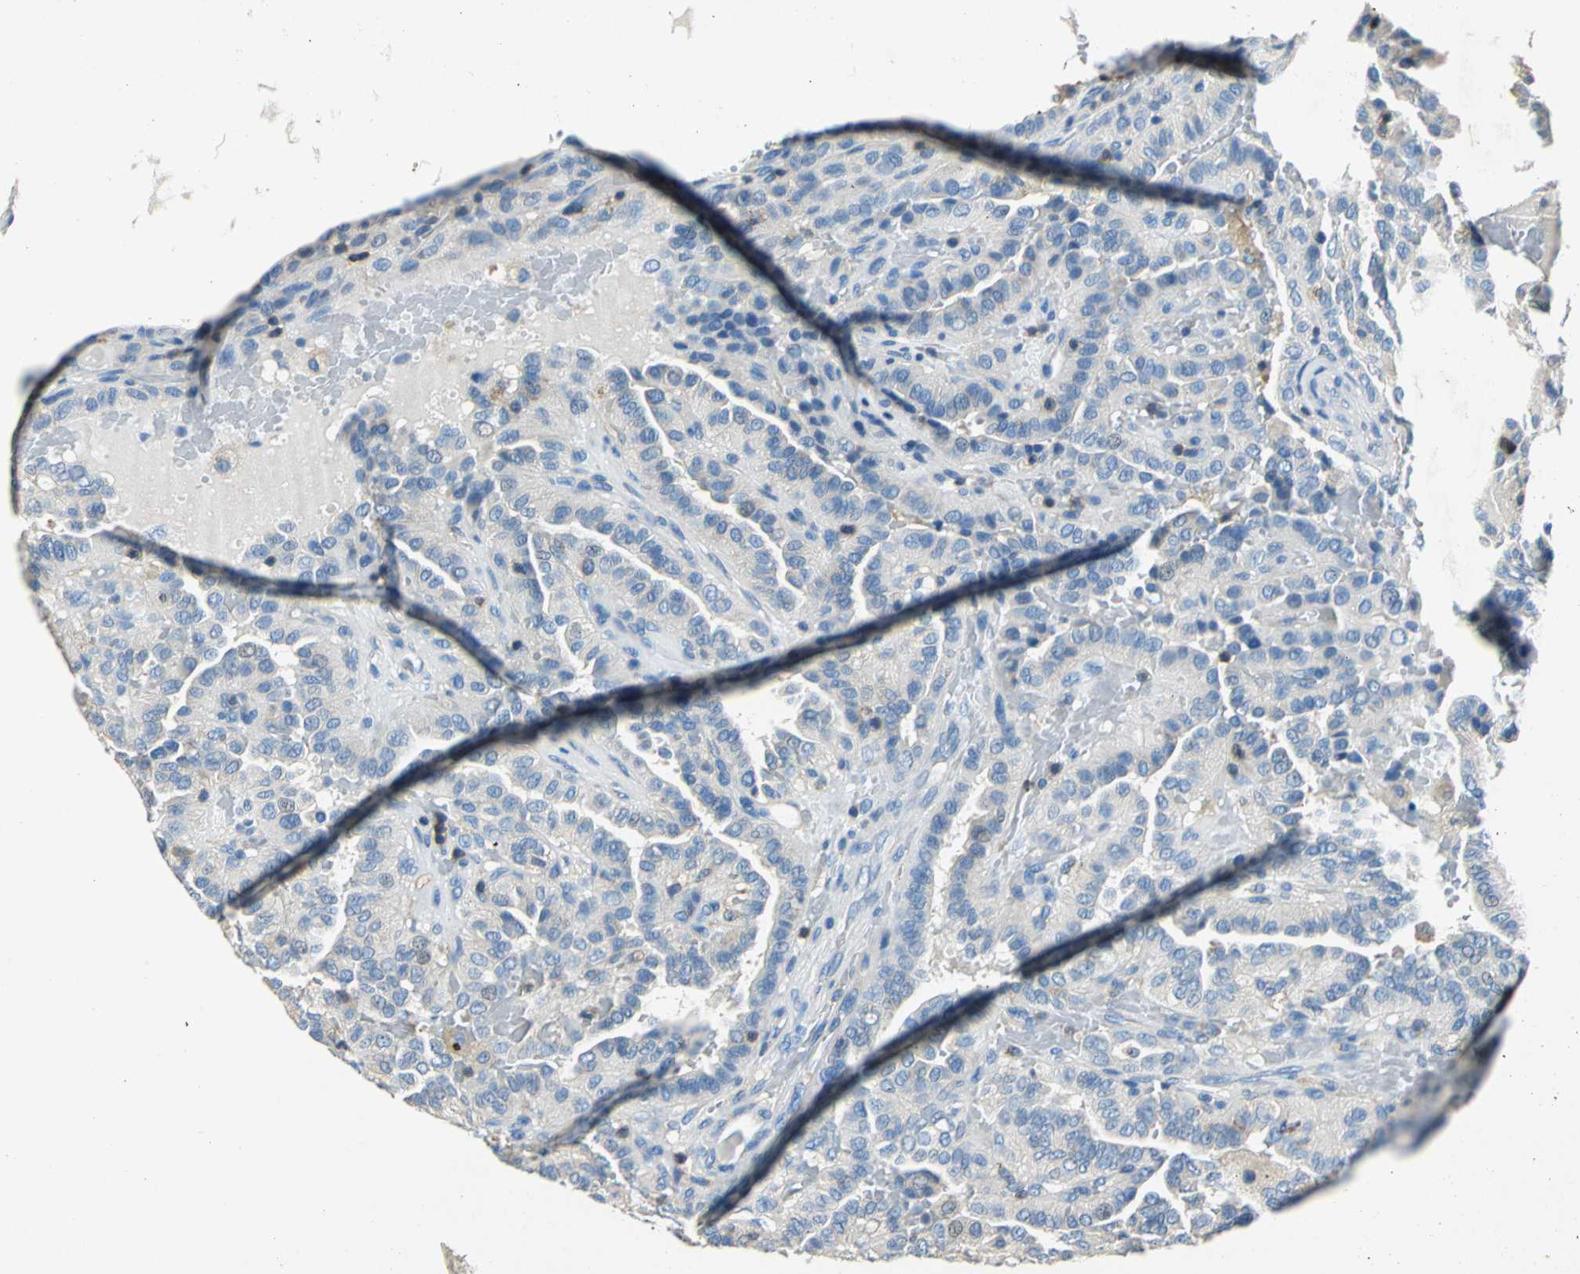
{"staining": {"intensity": "negative", "quantity": "none", "location": "none"}, "tissue": "thyroid cancer", "cell_type": "Tumor cells", "image_type": "cancer", "snomed": [{"axis": "morphology", "description": "Papillary adenocarcinoma, NOS"}, {"axis": "topography", "description": "Thyroid gland"}], "caption": "A histopathology image of thyroid papillary adenocarcinoma stained for a protein displays no brown staining in tumor cells. Brightfield microscopy of IHC stained with DAB (3,3'-diaminobenzidine) (brown) and hematoxylin (blue), captured at high magnification.", "gene": "SEPTIN6", "patient": {"sex": "male", "age": 77}}